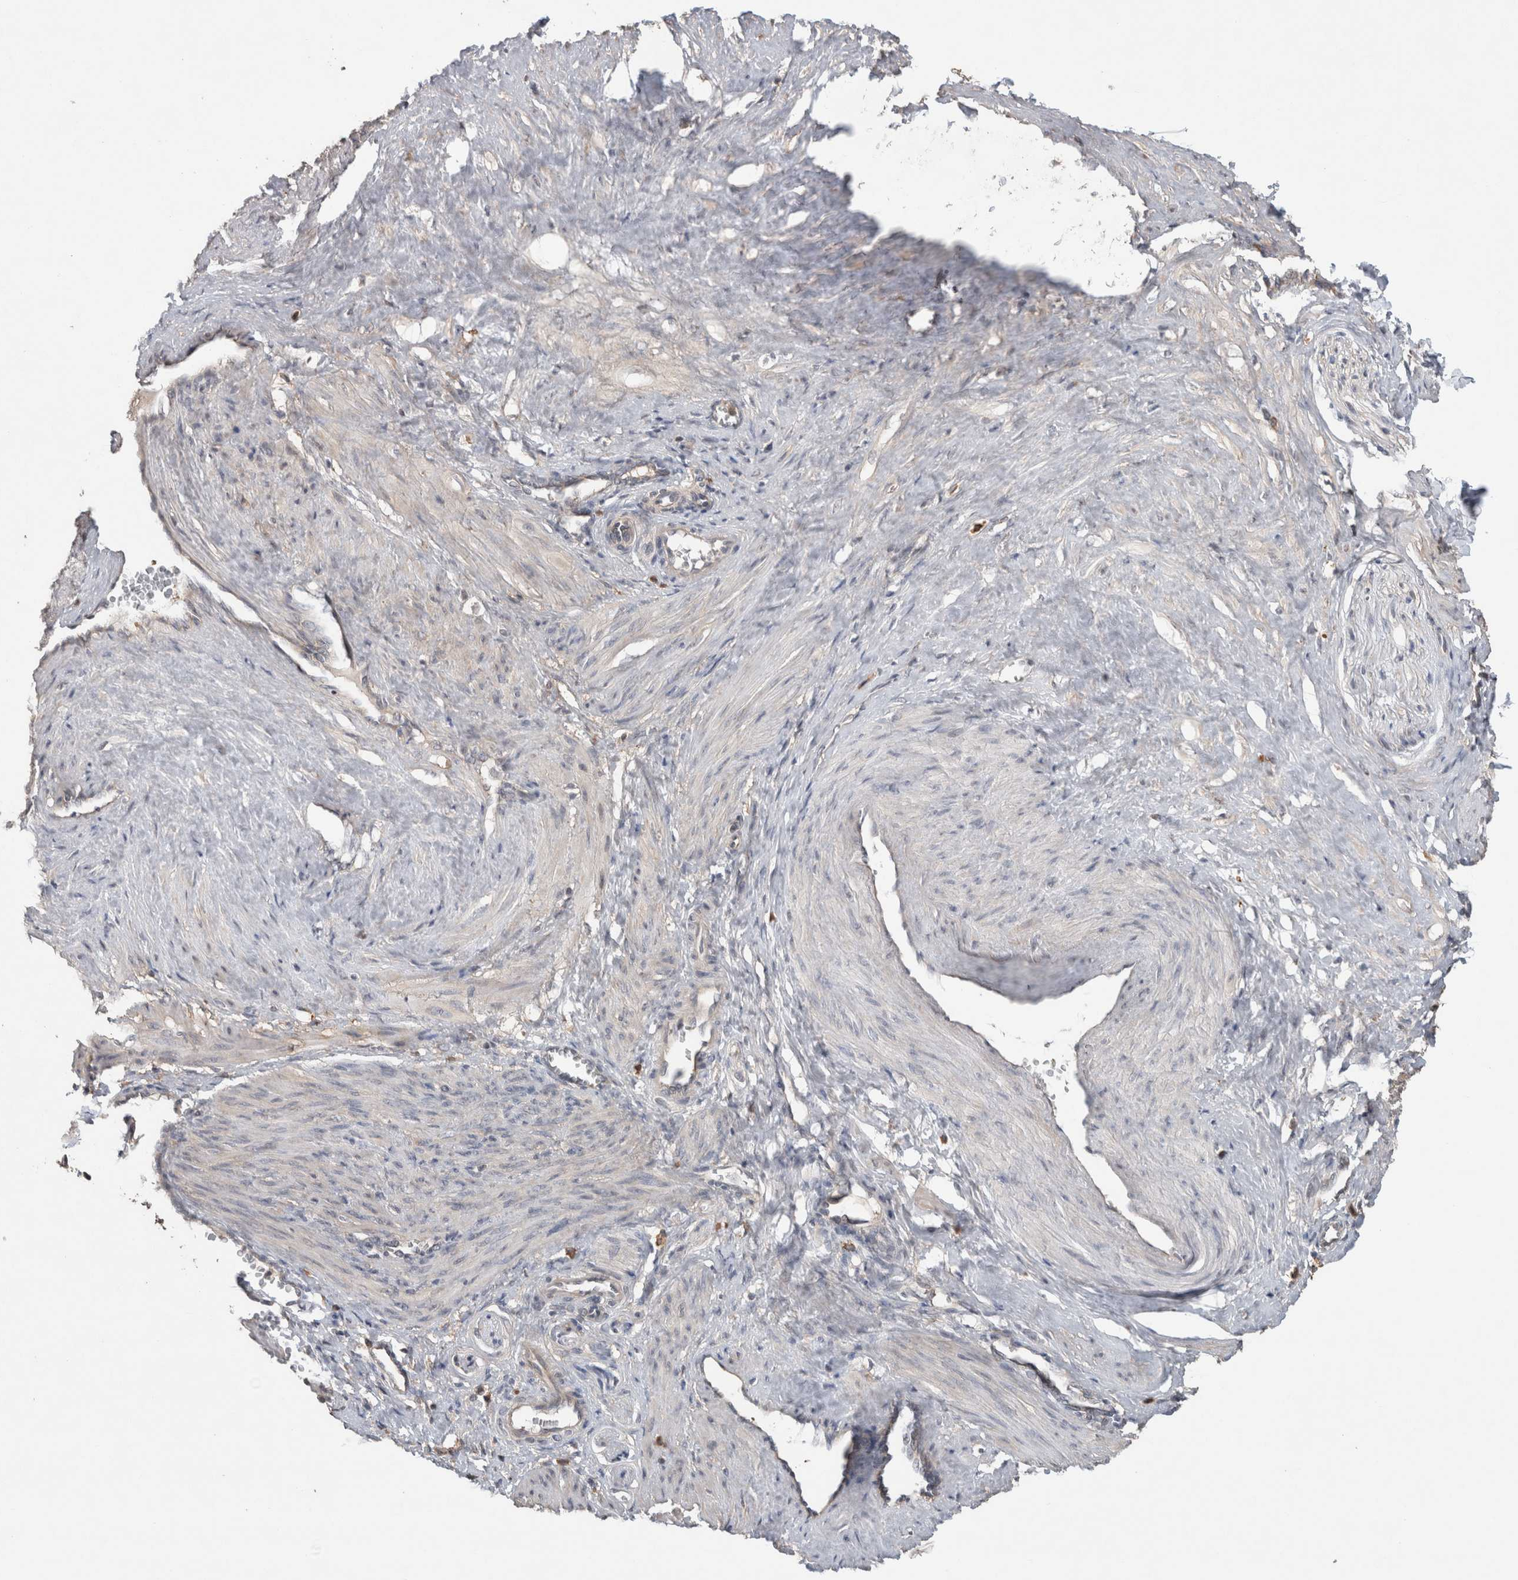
{"staining": {"intensity": "weak", "quantity": "<25%", "location": "cytoplasmic/membranous"}, "tissue": "smooth muscle", "cell_type": "Smooth muscle cells", "image_type": "normal", "snomed": [{"axis": "morphology", "description": "Normal tissue, NOS"}, {"axis": "topography", "description": "Endometrium"}], "caption": "The histopathology image demonstrates no staining of smooth muscle cells in benign smooth muscle.", "gene": "TRIM5", "patient": {"sex": "female", "age": 33}}